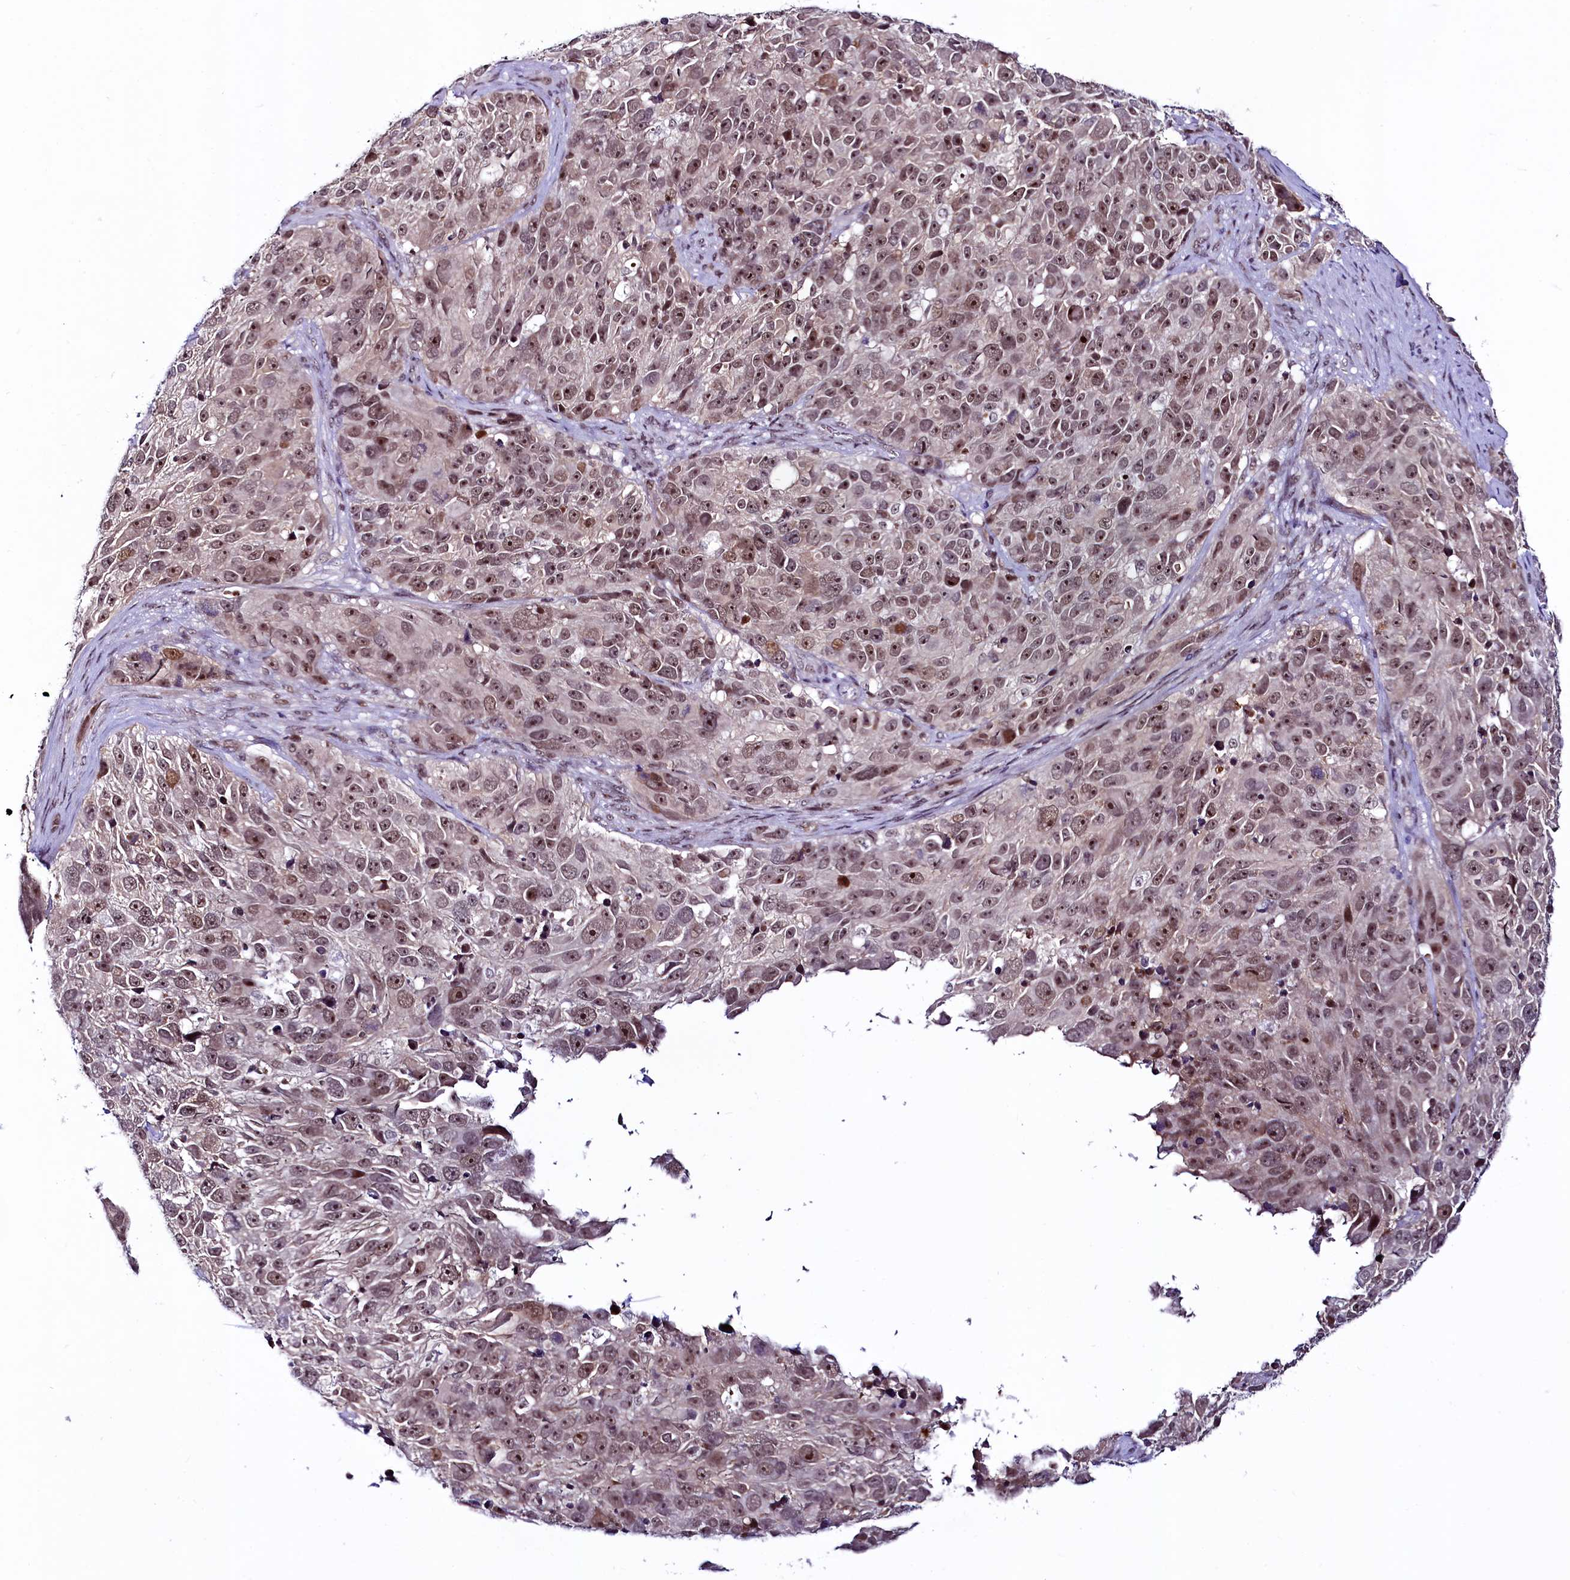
{"staining": {"intensity": "moderate", "quantity": ">75%", "location": "nuclear"}, "tissue": "melanoma", "cell_type": "Tumor cells", "image_type": "cancer", "snomed": [{"axis": "morphology", "description": "Malignant melanoma, NOS"}, {"axis": "topography", "description": "Skin"}], "caption": "High-power microscopy captured an immunohistochemistry image of melanoma, revealing moderate nuclear staining in approximately >75% of tumor cells.", "gene": "LEUTX", "patient": {"sex": "male", "age": 84}}